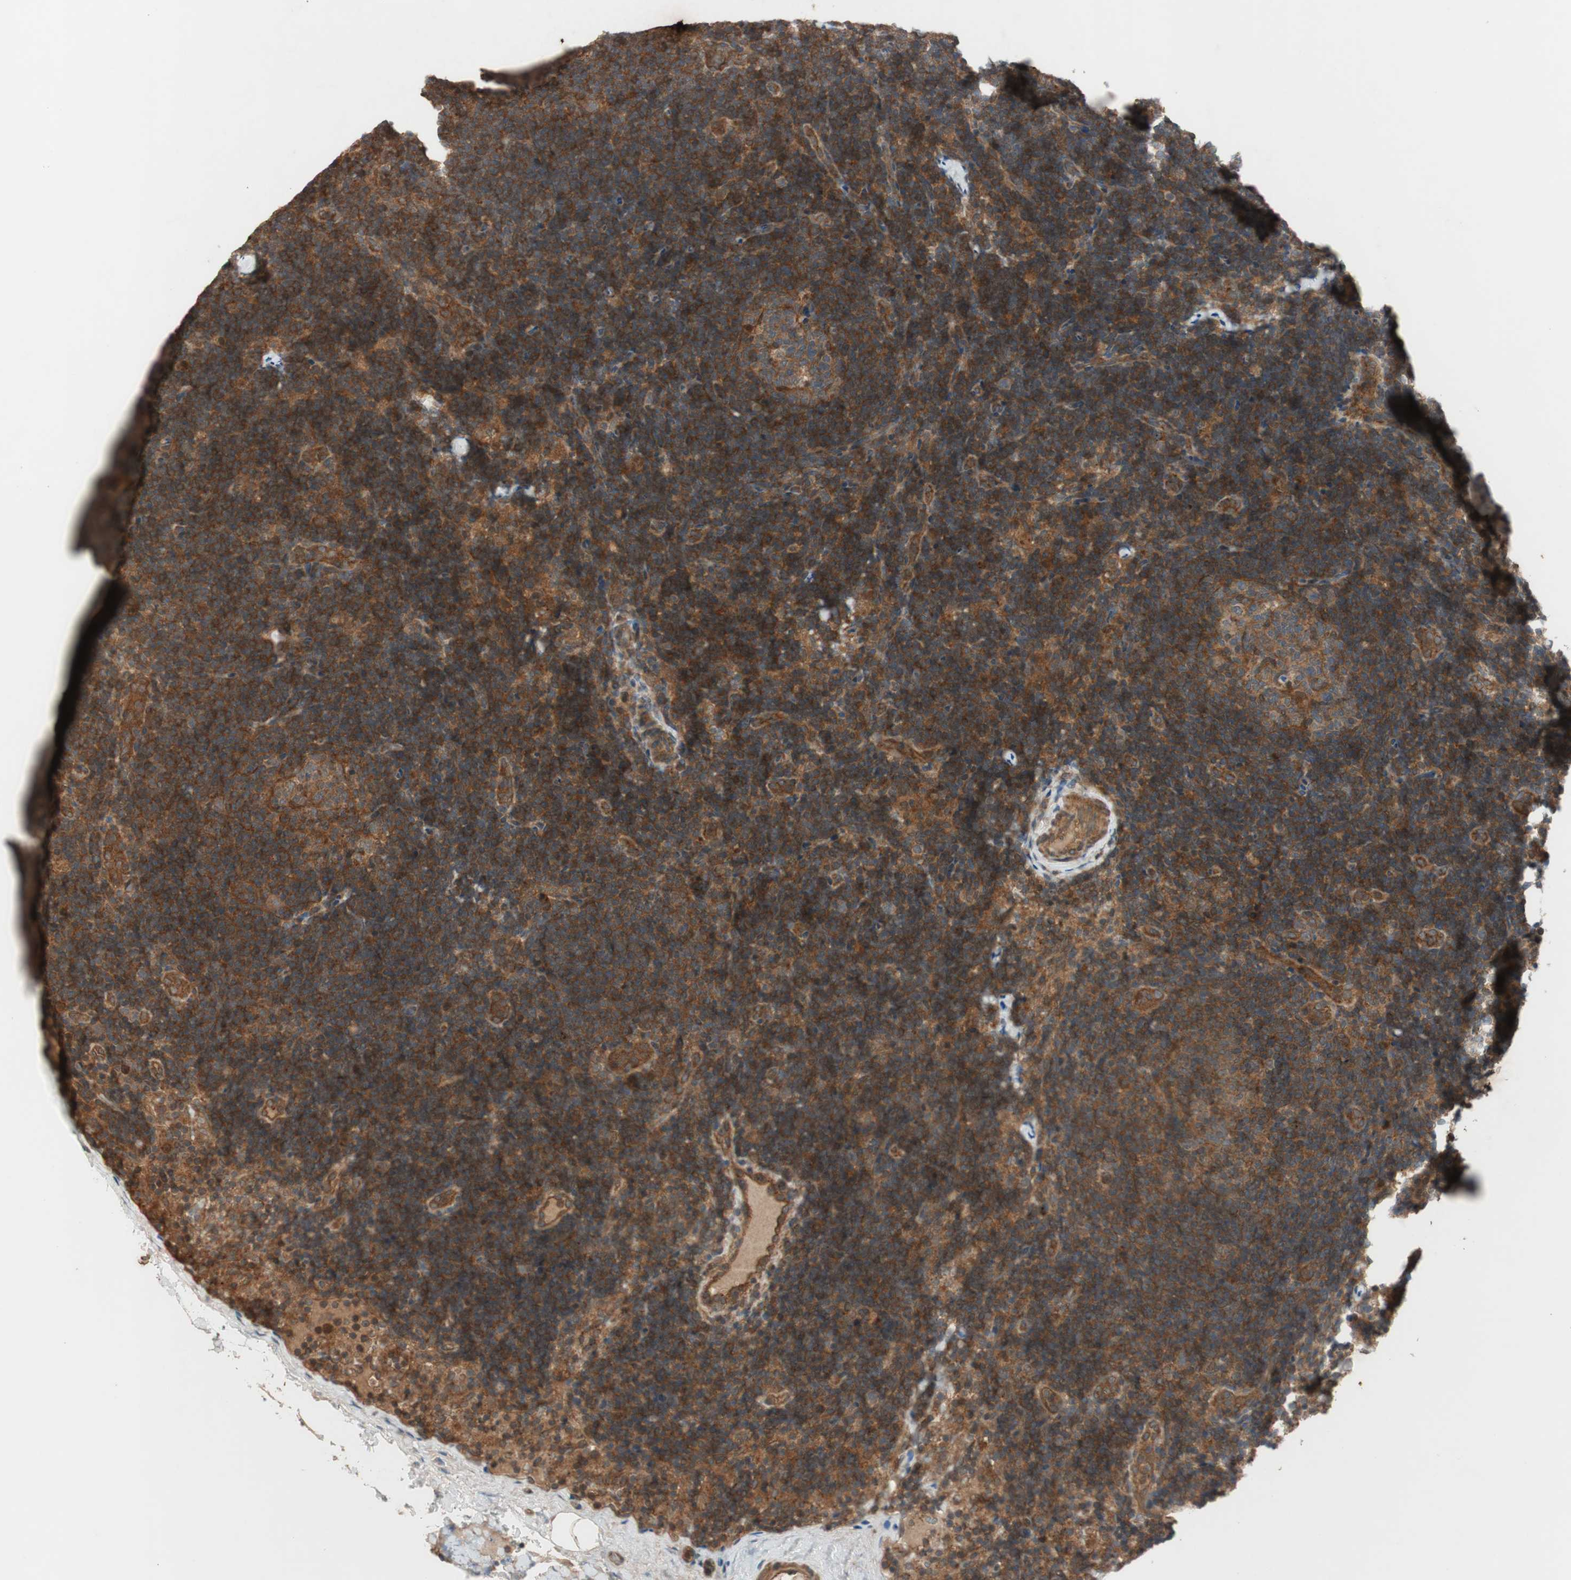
{"staining": {"intensity": "moderate", "quantity": ">75%", "location": "cytoplasmic/membranous"}, "tissue": "lymph node", "cell_type": "Germinal center cells", "image_type": "normal", "snomed": [{"axis": "morphology", "description": "Normal tissue, NOS"}, {"axis": "topography", "description": "Lymph node"}], "caption": "This image shows immunohistochemistry (IHC) staining of normal human lymph node, with medium moderate cytoplasmic/membranous positivity in approximately >75% of germinal center cells.", "gene": "EPHA8", "patient": {"sex": "female", "age": 14}}